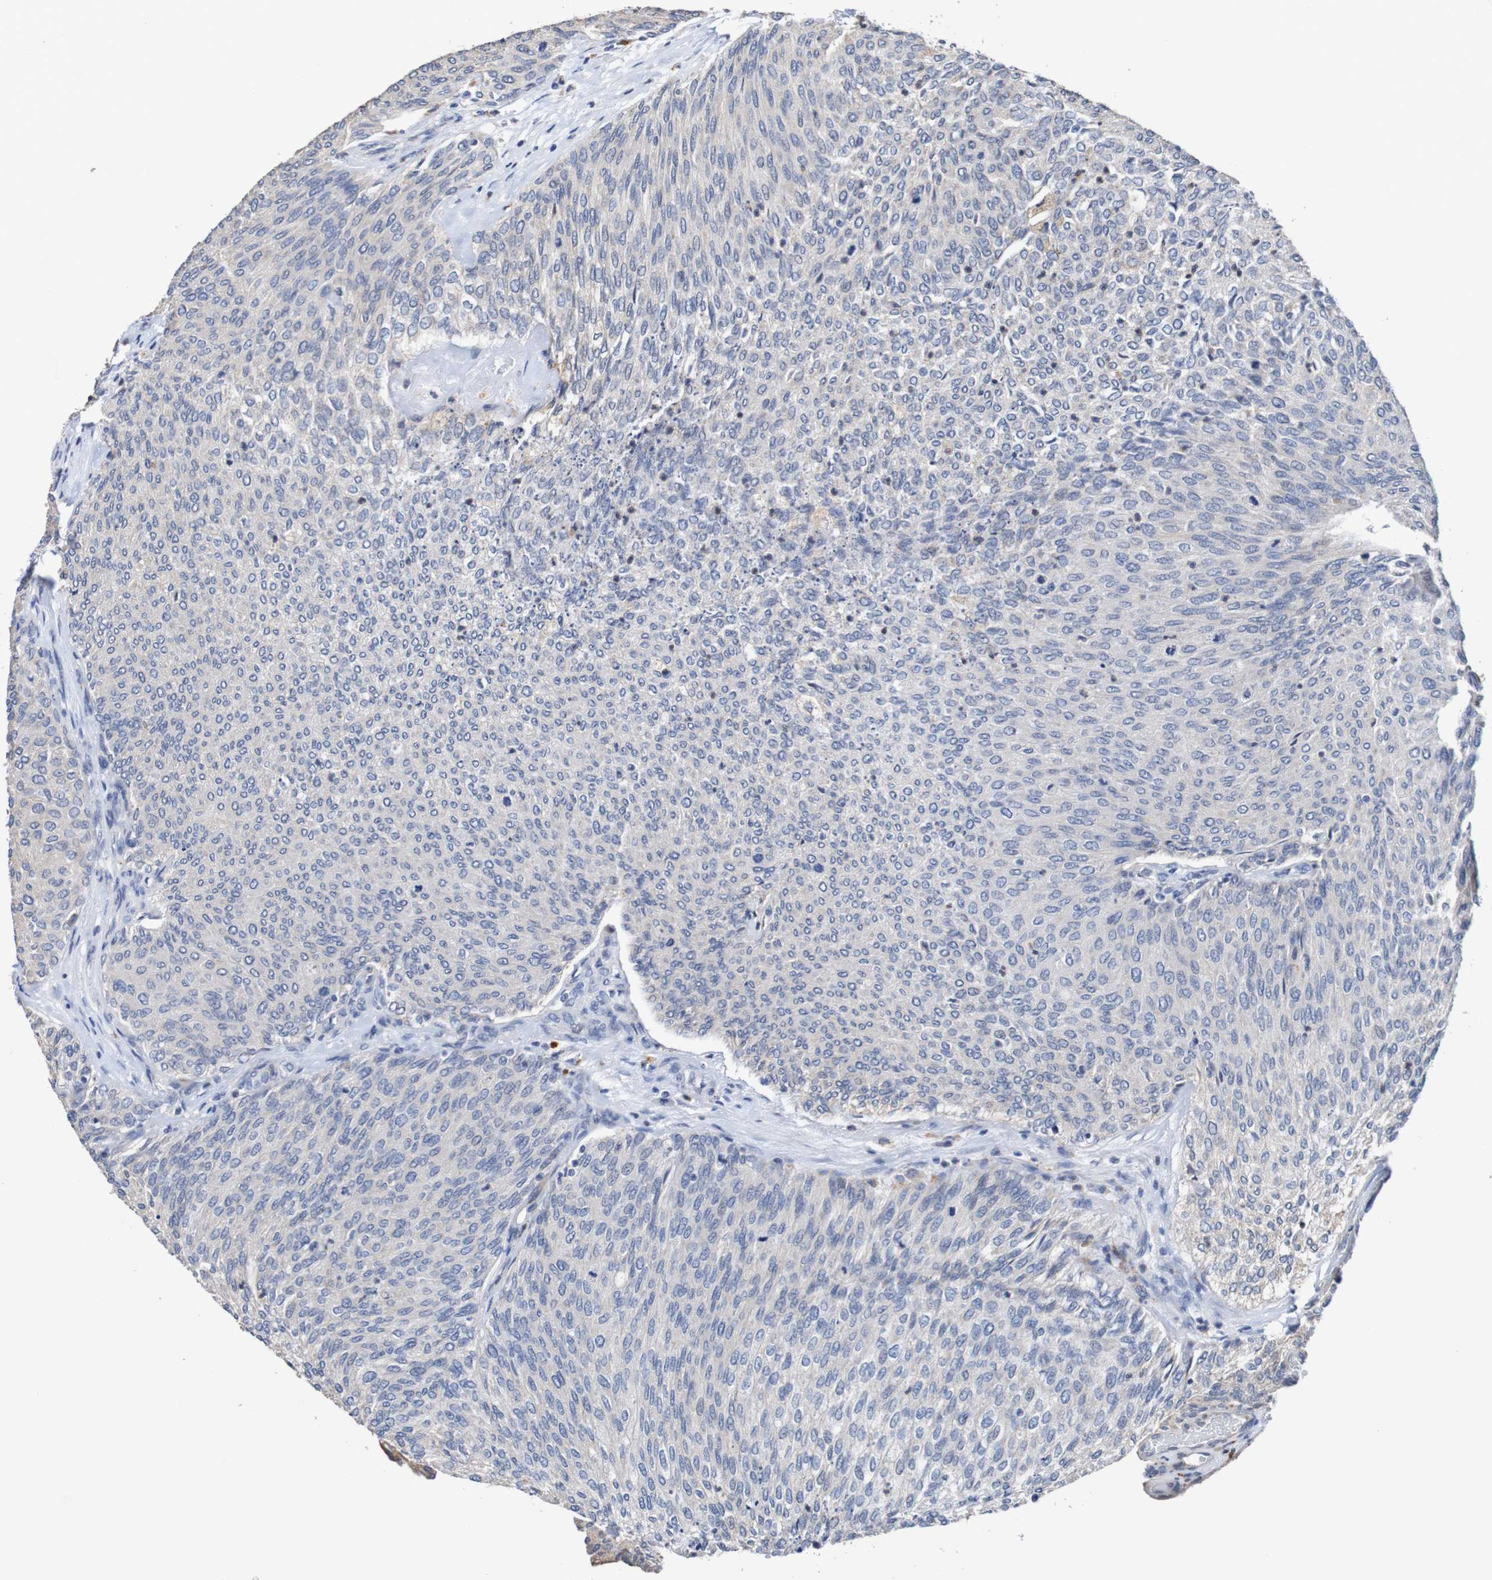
{"staining": {"intensity": "negative", "quantity": "none", "location": "none"}, "tissue": "urothelial cancer", "cell_type": "Tumor cells", "image_type": "cancer", "snomed": [{"axis": "morphology", "description": "Urothelial carcinoma, Low grade"}, {"axis": "topography", "description": "Urinary bladder"}], "caption": "Tumor cells show no significant expression in low-grade urothelial carcinoma.", "gene": "FIBP", "patient": {"sex": "female", "age": 79}}